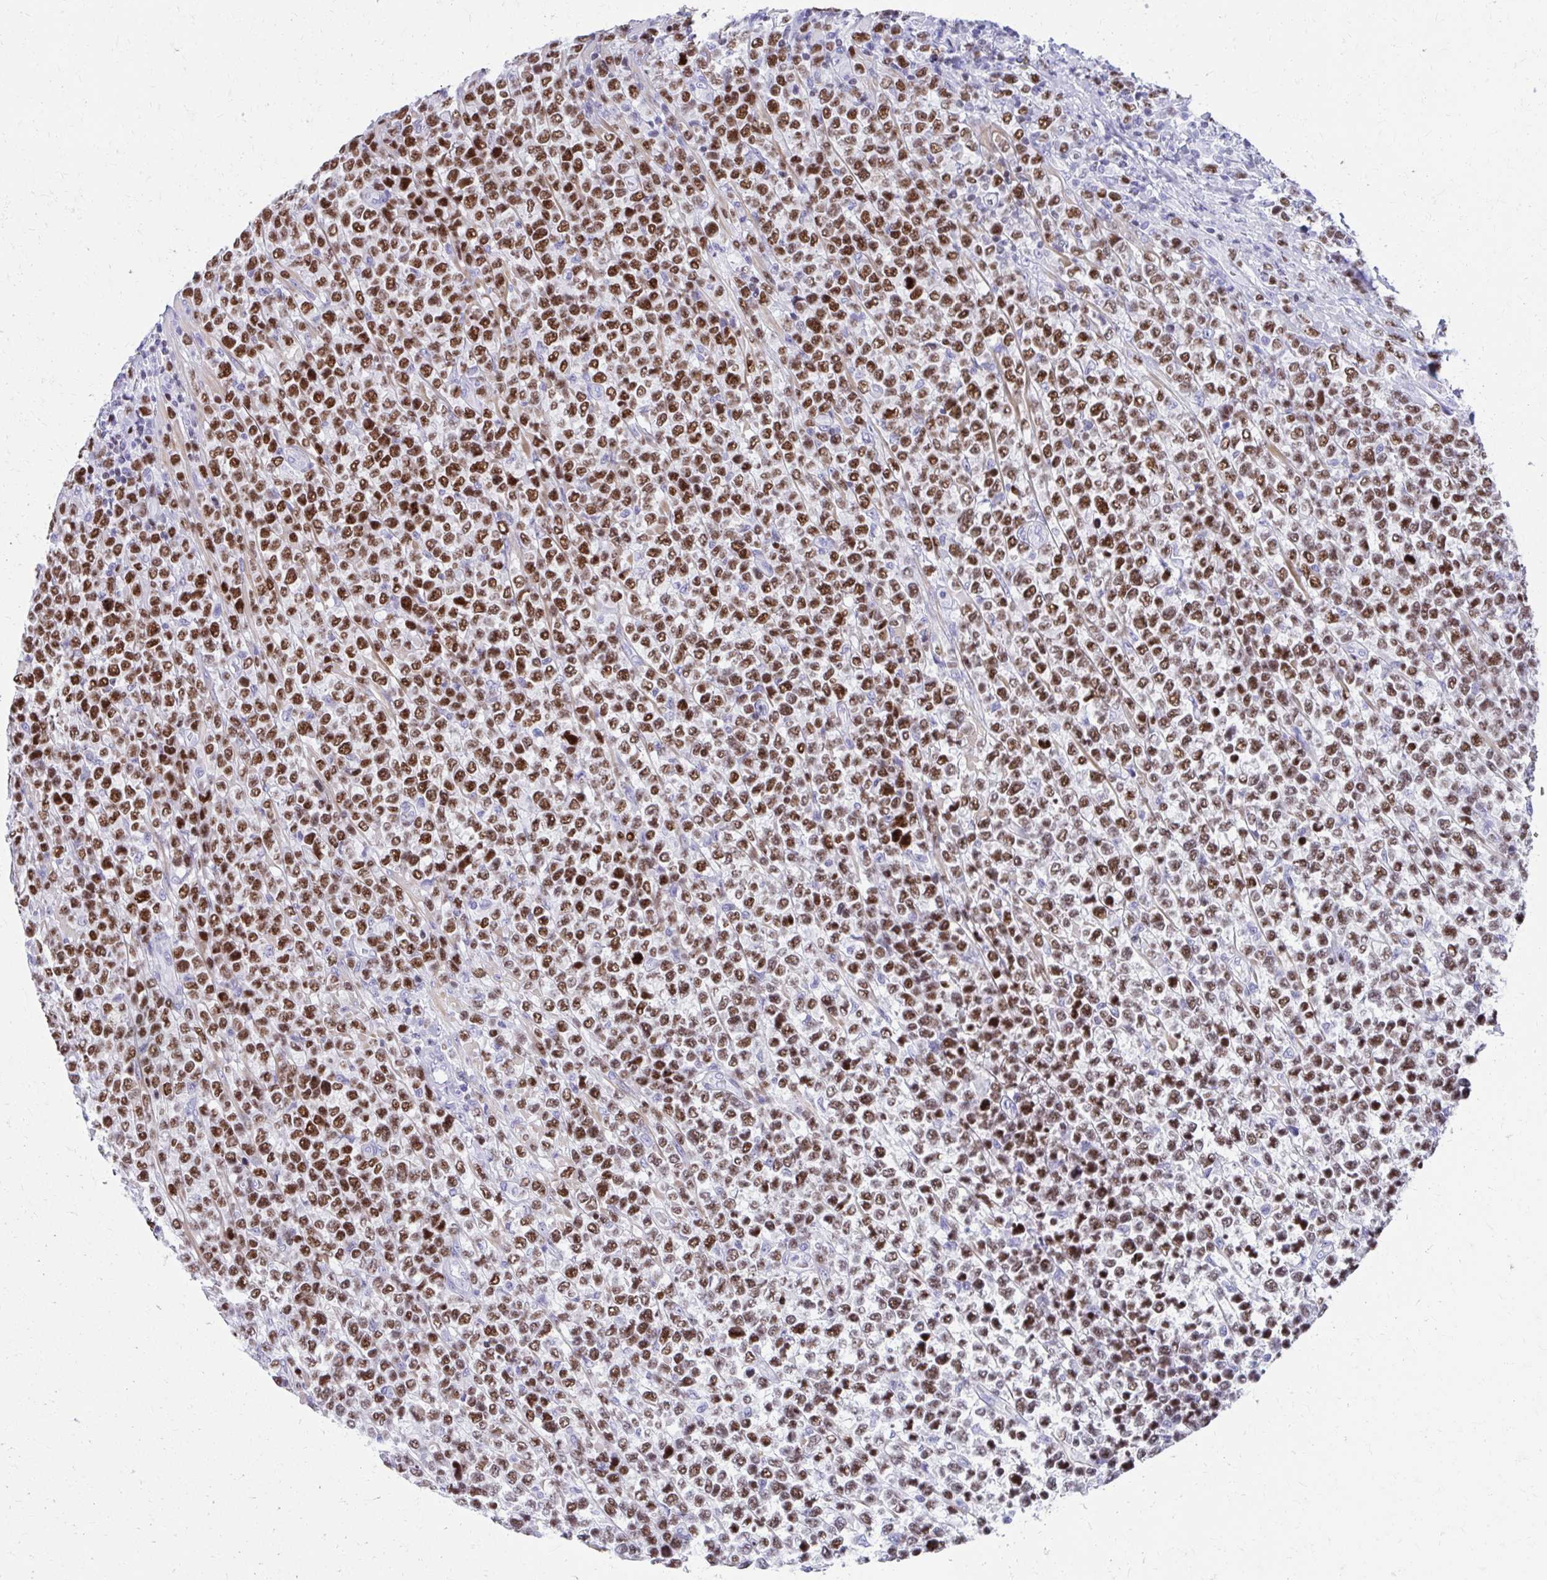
{"staining": {"intensity": "moderate", "quantity": ">75%", "location": "nuclear"}, "tissue": "lymphoma", "cell_type": "Tumor cells", "image_type": "cancer", "snomed": [{"axis": "morphology", "description": "Malignant lymphoma, non-Hodgkin's type, High grade"}, {"axis": "topography", "description": "Soft tissue"}], "caption": "Immunohistochemical staining of malignant lymphoma, non-Hodgkin's type (high-grade) demonstrates medium levels of moderate nuclear protein staining in approximately >75% of tumor cells.", "gene": "RUNX3", "patient": {"sex": "female", "age": 56}}